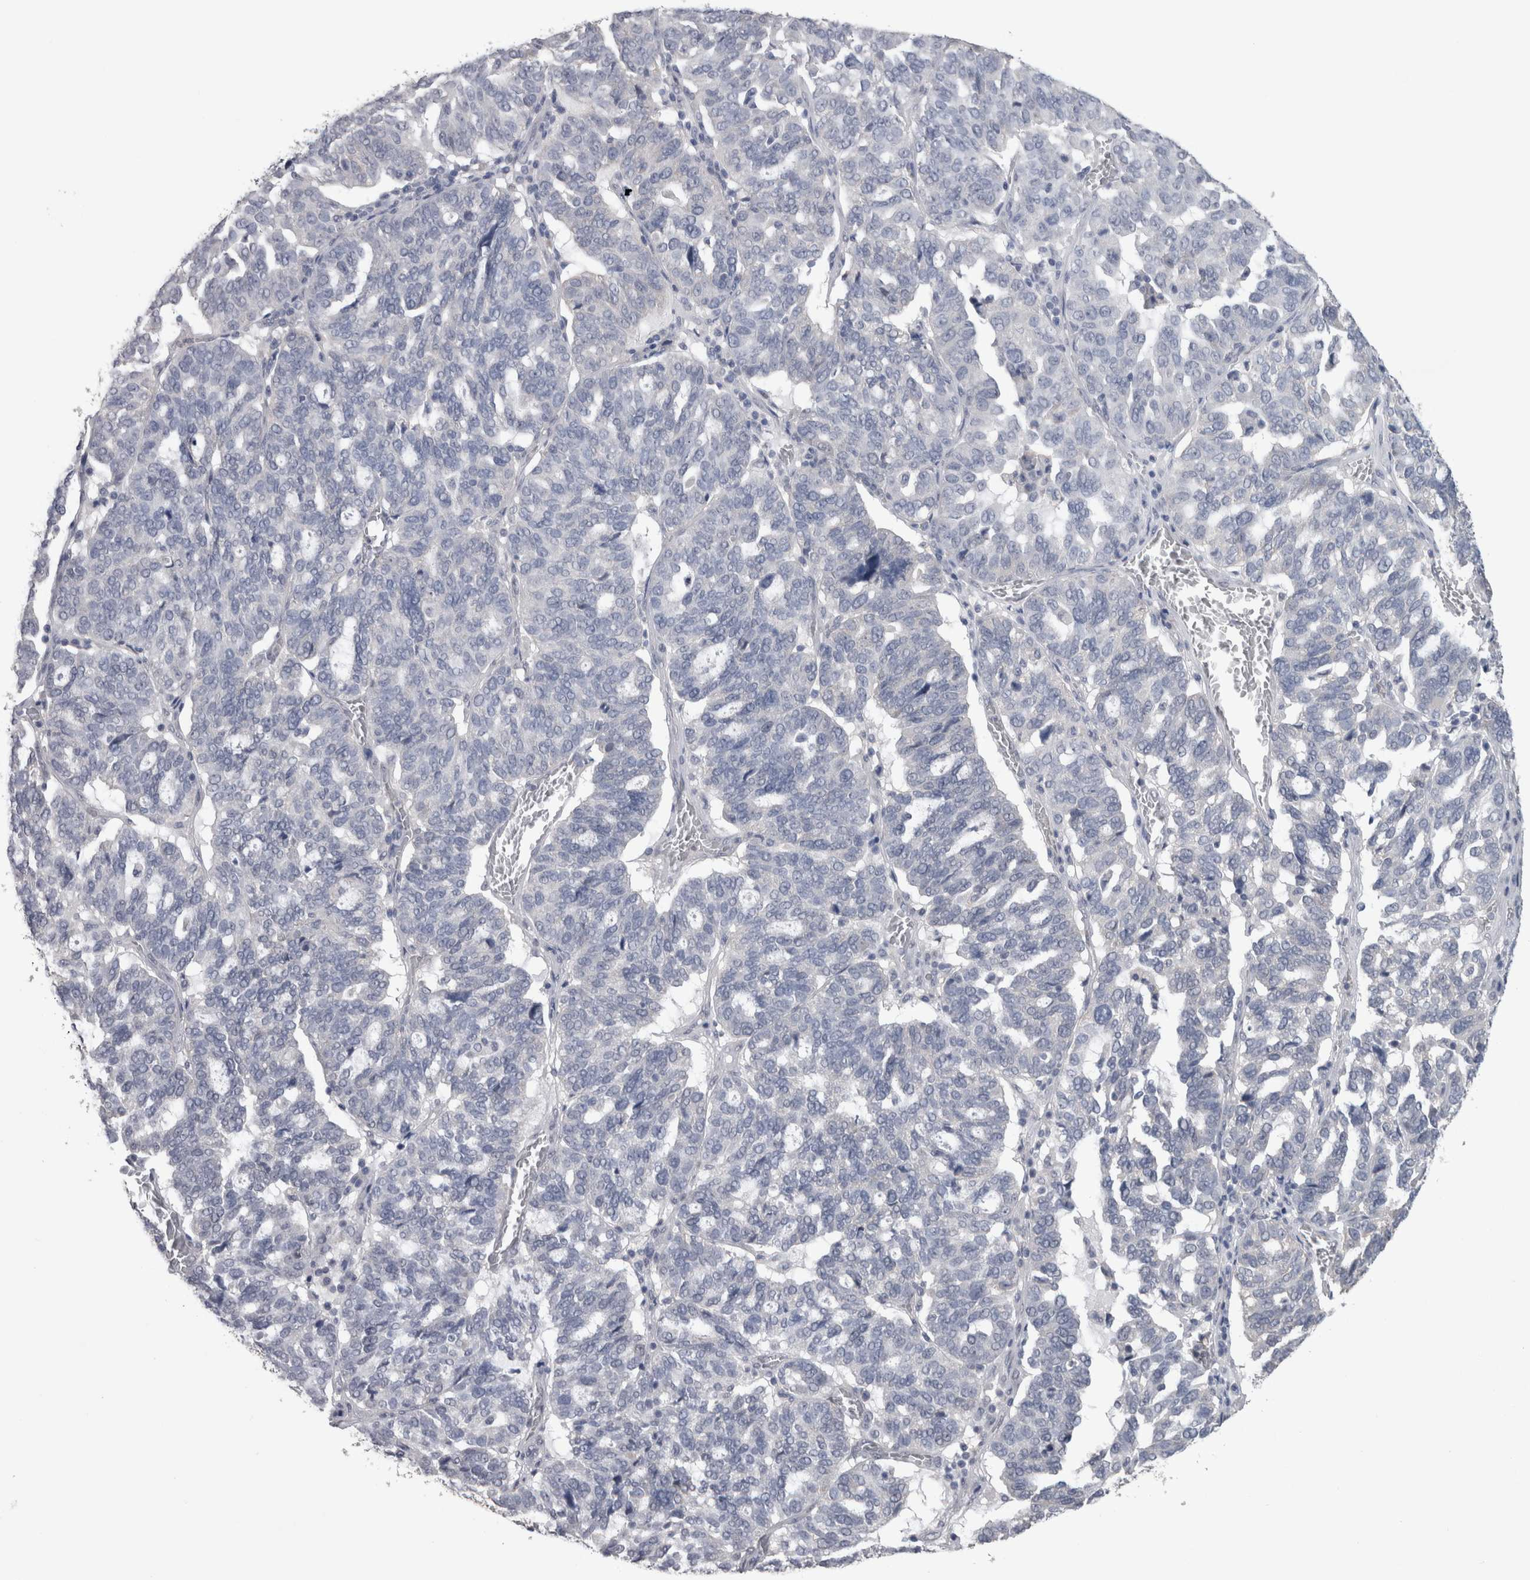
{"staining": {"intensity": "negative", "quantity": "none", "location": "none"}, "tissue": "ovarian cancer", "cell_type": "Tumor cells", "image_type": "cancer", "snomed": [{"axis": "morphology", "description": "Cystadenocarcinoma, serous, NOS"}, {"axis": "topography", "description": "Ovary"}], "caption": "An IHC micrograph of ovarian cancer (serous cystadenocarcinoma) is shown. There is no staining in tumor cells of ovarian cancer (serous cystadenocarcinoma).", "gene": "DDX6", "patient": {"sex": "female", "age": 59}}